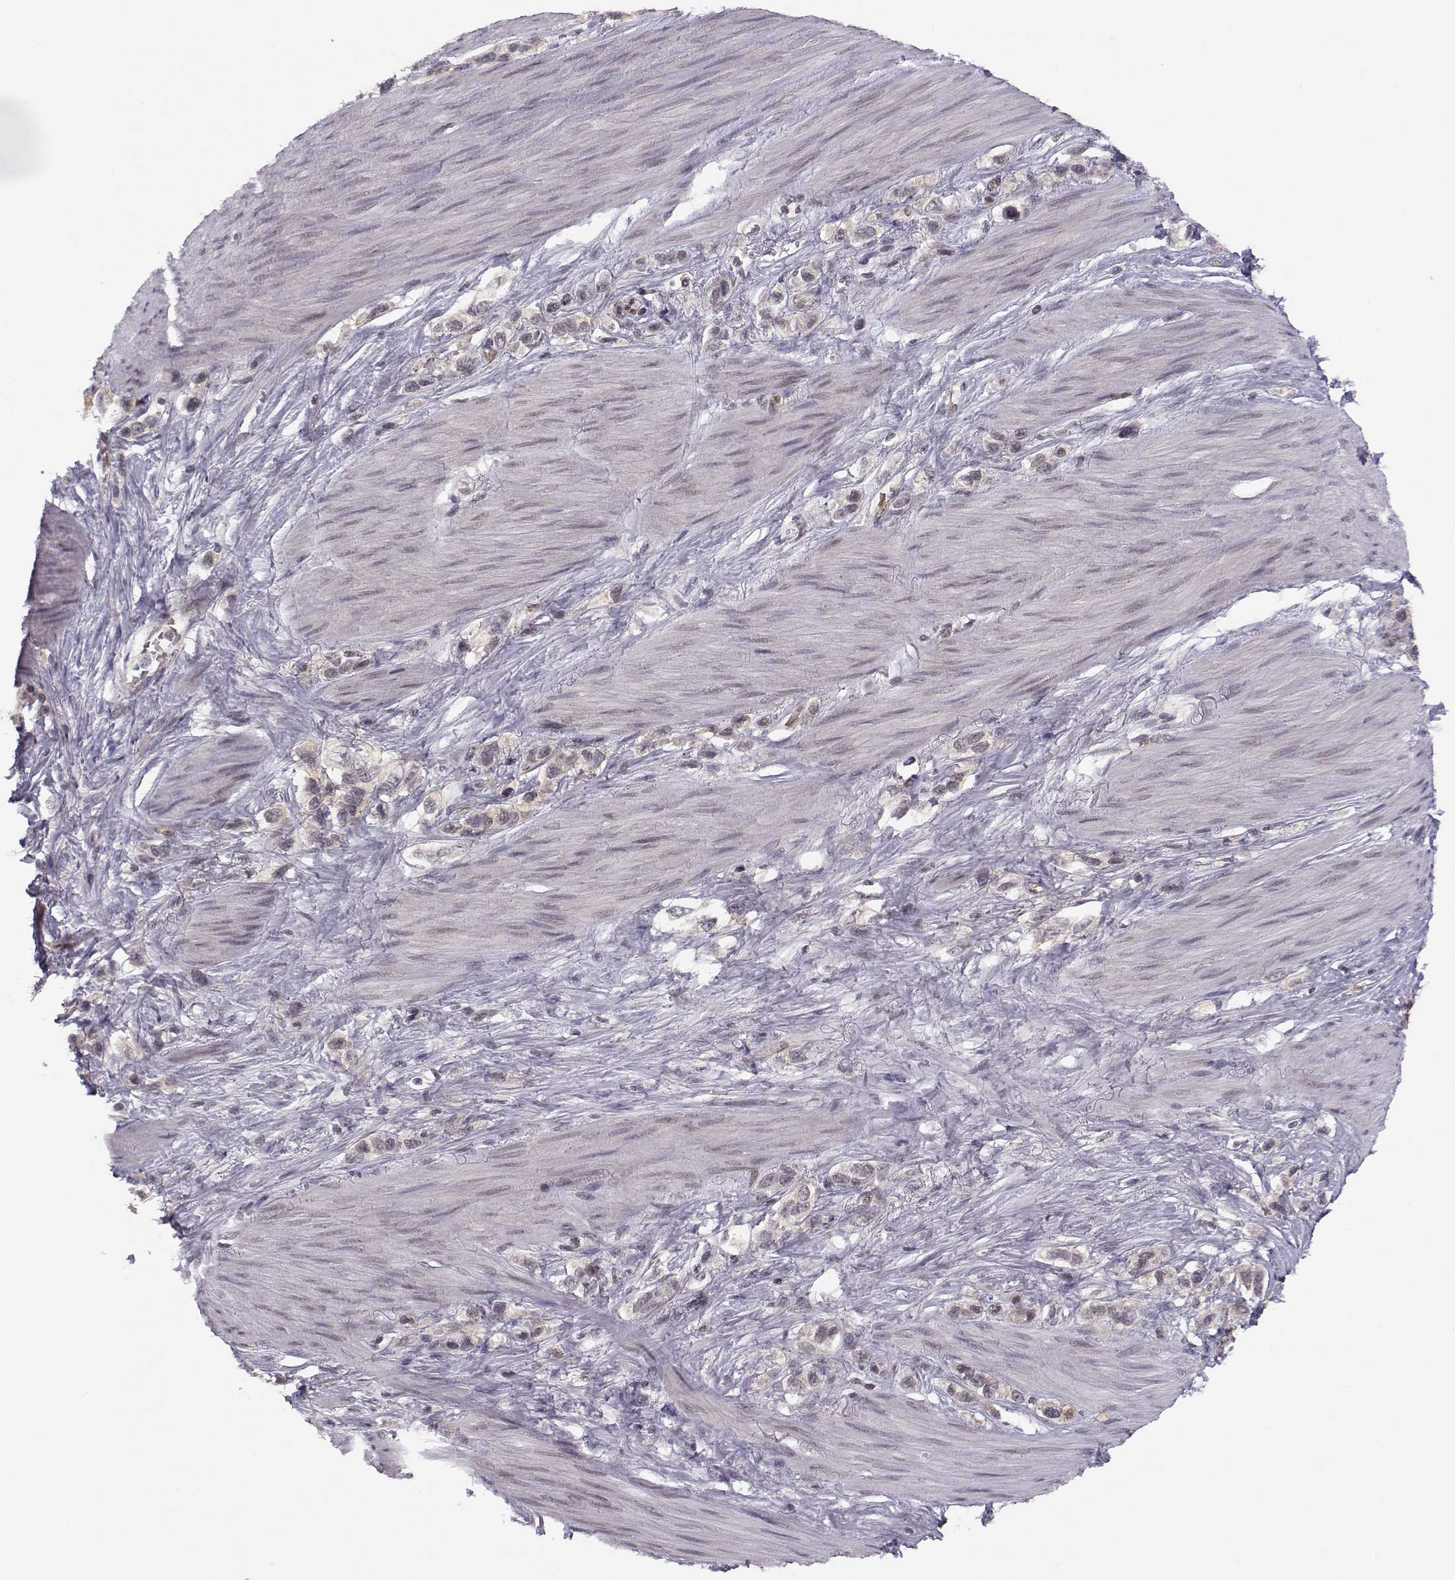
{"staining": {"intensity": "weak", "quantity": "<25%", "location": "cytoplasmic/membranous"}, "tissue": "stomach cancer", "cell_type": "Tumor cells", "image_type": "cancer", "snomed": [{"axis": "morphology", "description": "Normal tissue, NOS"}, {"axis": "morphology", "description": "Adenocarcinoma, NOS"}, {"axis": "morphology", "description": "Adenocarcinoma, High grade"}, {"axis": "topography", "description": "Stomach, upper"}, {"axis": "topography", "description": "Stomach"}], "caption": "Immunohistochemistry (IHC) of human stomach cancer demonstrates no staining in tumor cells.", "gene": "KIF13B", "patient": {"sex": "female", "age": 65}}